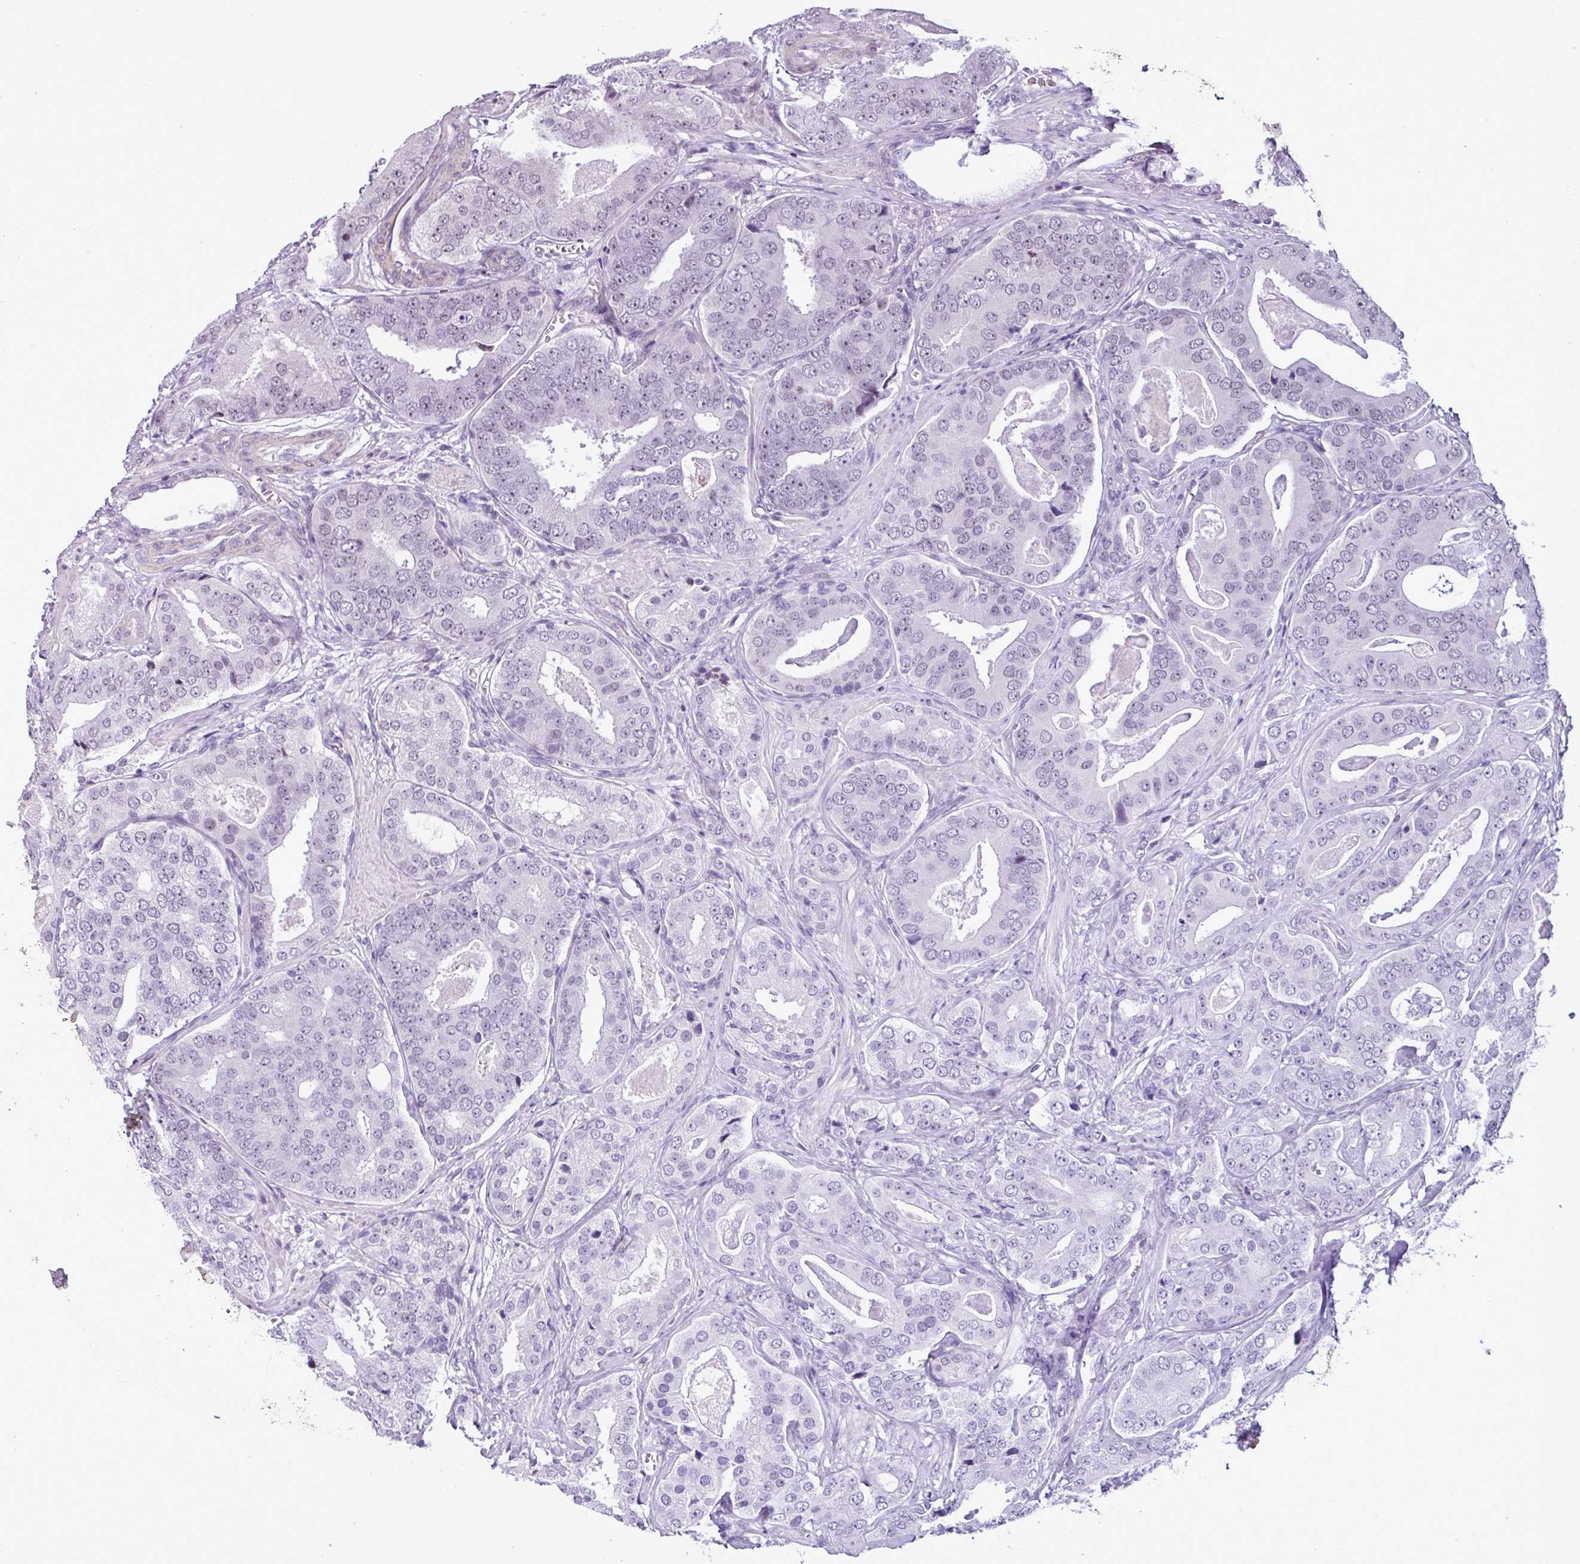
{"staining": {"intensity": "weak", "quantity": "<25%", "location": "nuclear"}, "tissue": "prostate cancer", "cell_type": "Tumor cells", "image_type": "cancer", "snomed": [{"axis": "morphology", "description": "Adenocarcinoma, High grade"}, {"axis": "topography", "description": "Prostate"}], "caption": "Human adenocarcinoma (high-grade) (prostate) stained for a protein using immunohistochemistry reveals no staining in tumor cells.", "gene": "UTP18", "patient": {"sex": "male", "age": 71}}